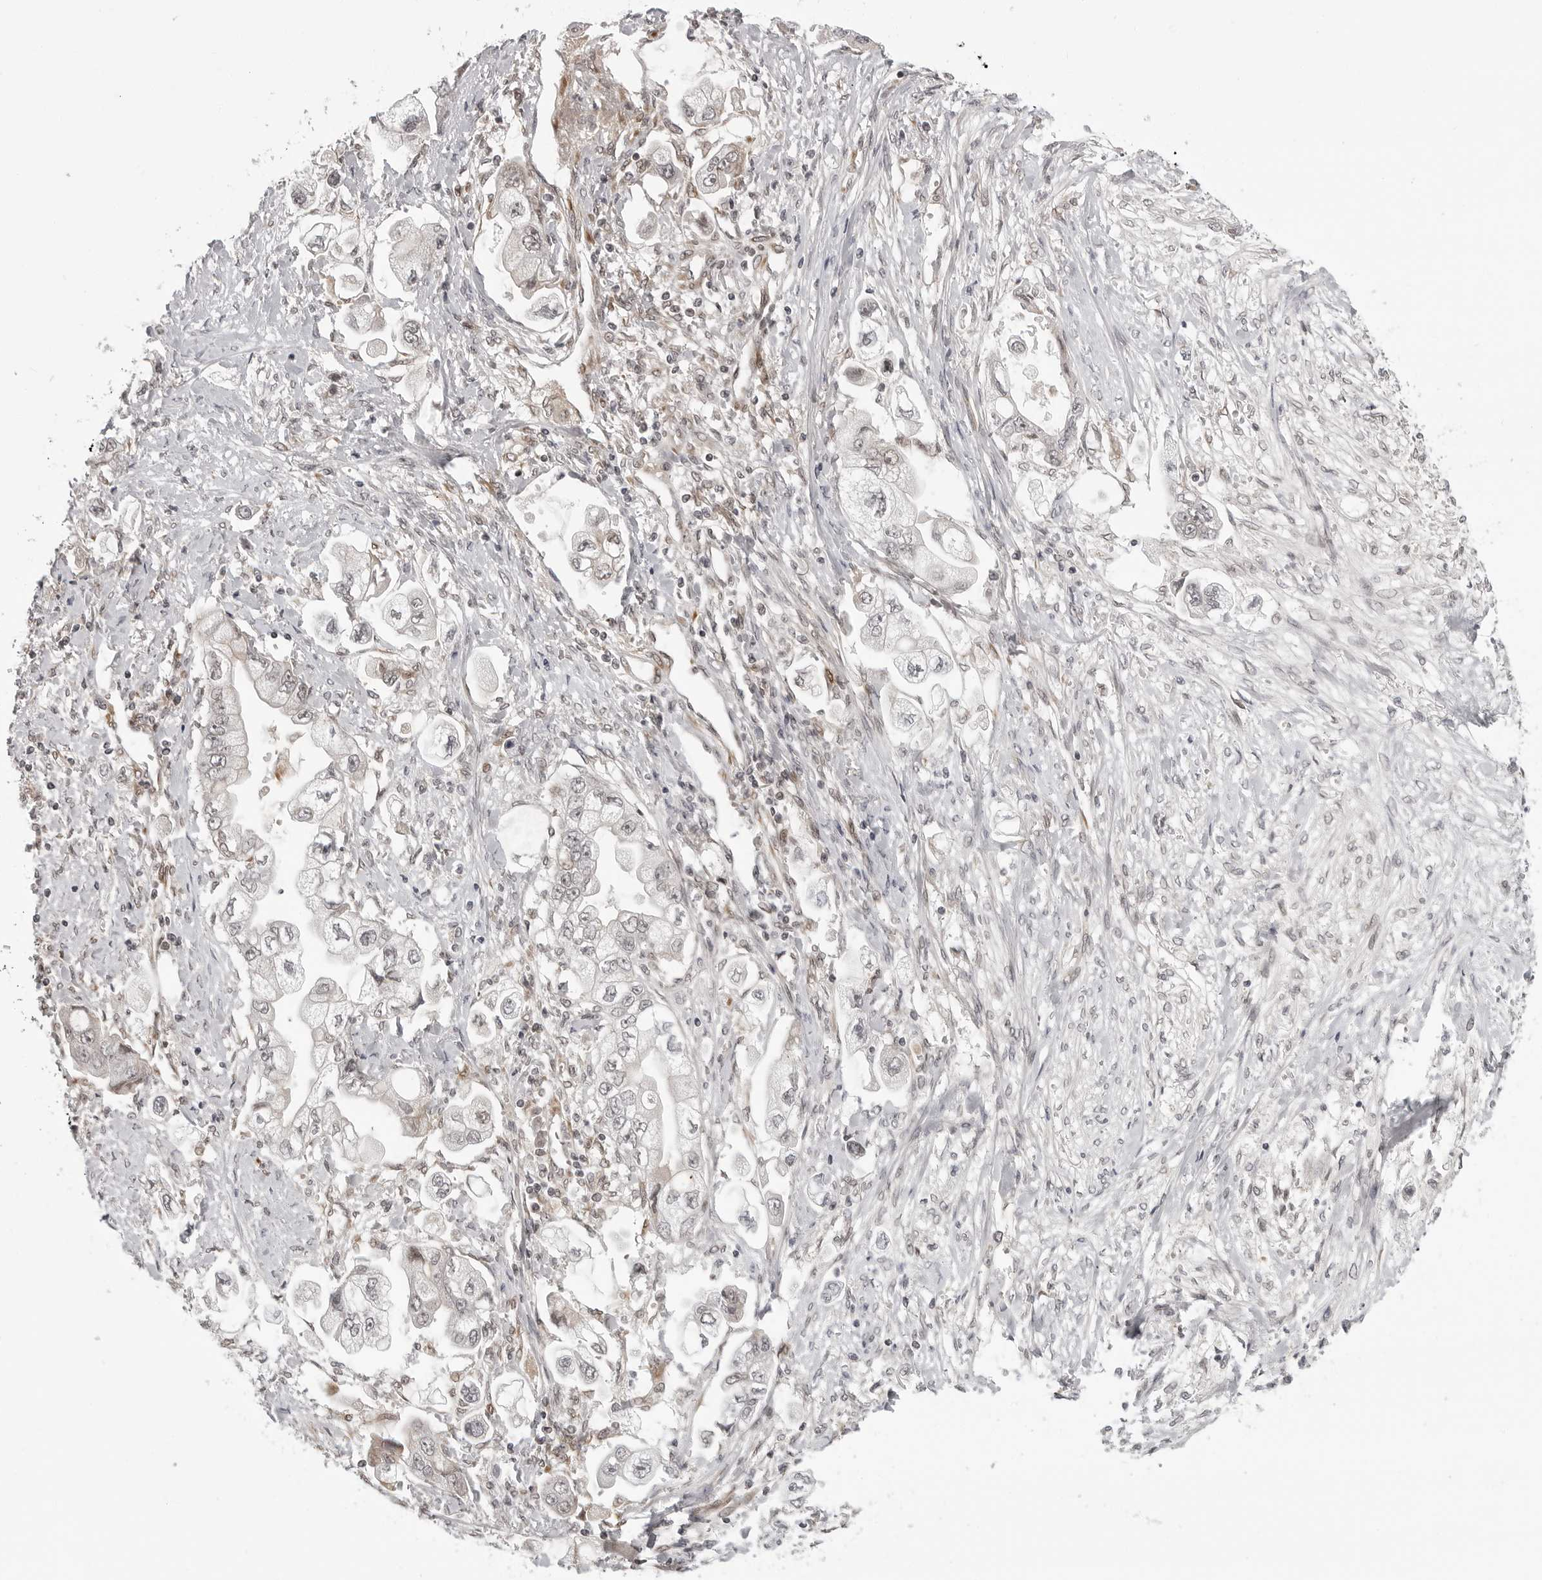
{"staining": {"intensity": "weak", "quantity": "<25%", "location": "nuclear"}, "tissue": "stomach cancer", "cell_type": "Tumor cells", "image_type": "cancer", "snomed": [{"axis": "morphology", "description": "Adenocarcinoma, NOS"}, {"axis": "topography", "description": "Stomach"}], "caption": "Tumor cells show no significant expression in stomach cancer (adenocarcinoma). The staining is performed using DAB (3,3'-diaminobenzidine) brown chromogen with nuclei counter-stained in using hematoxylin.", "gene": "PHF3", "patient": {"sex": "male", "age": 62}}